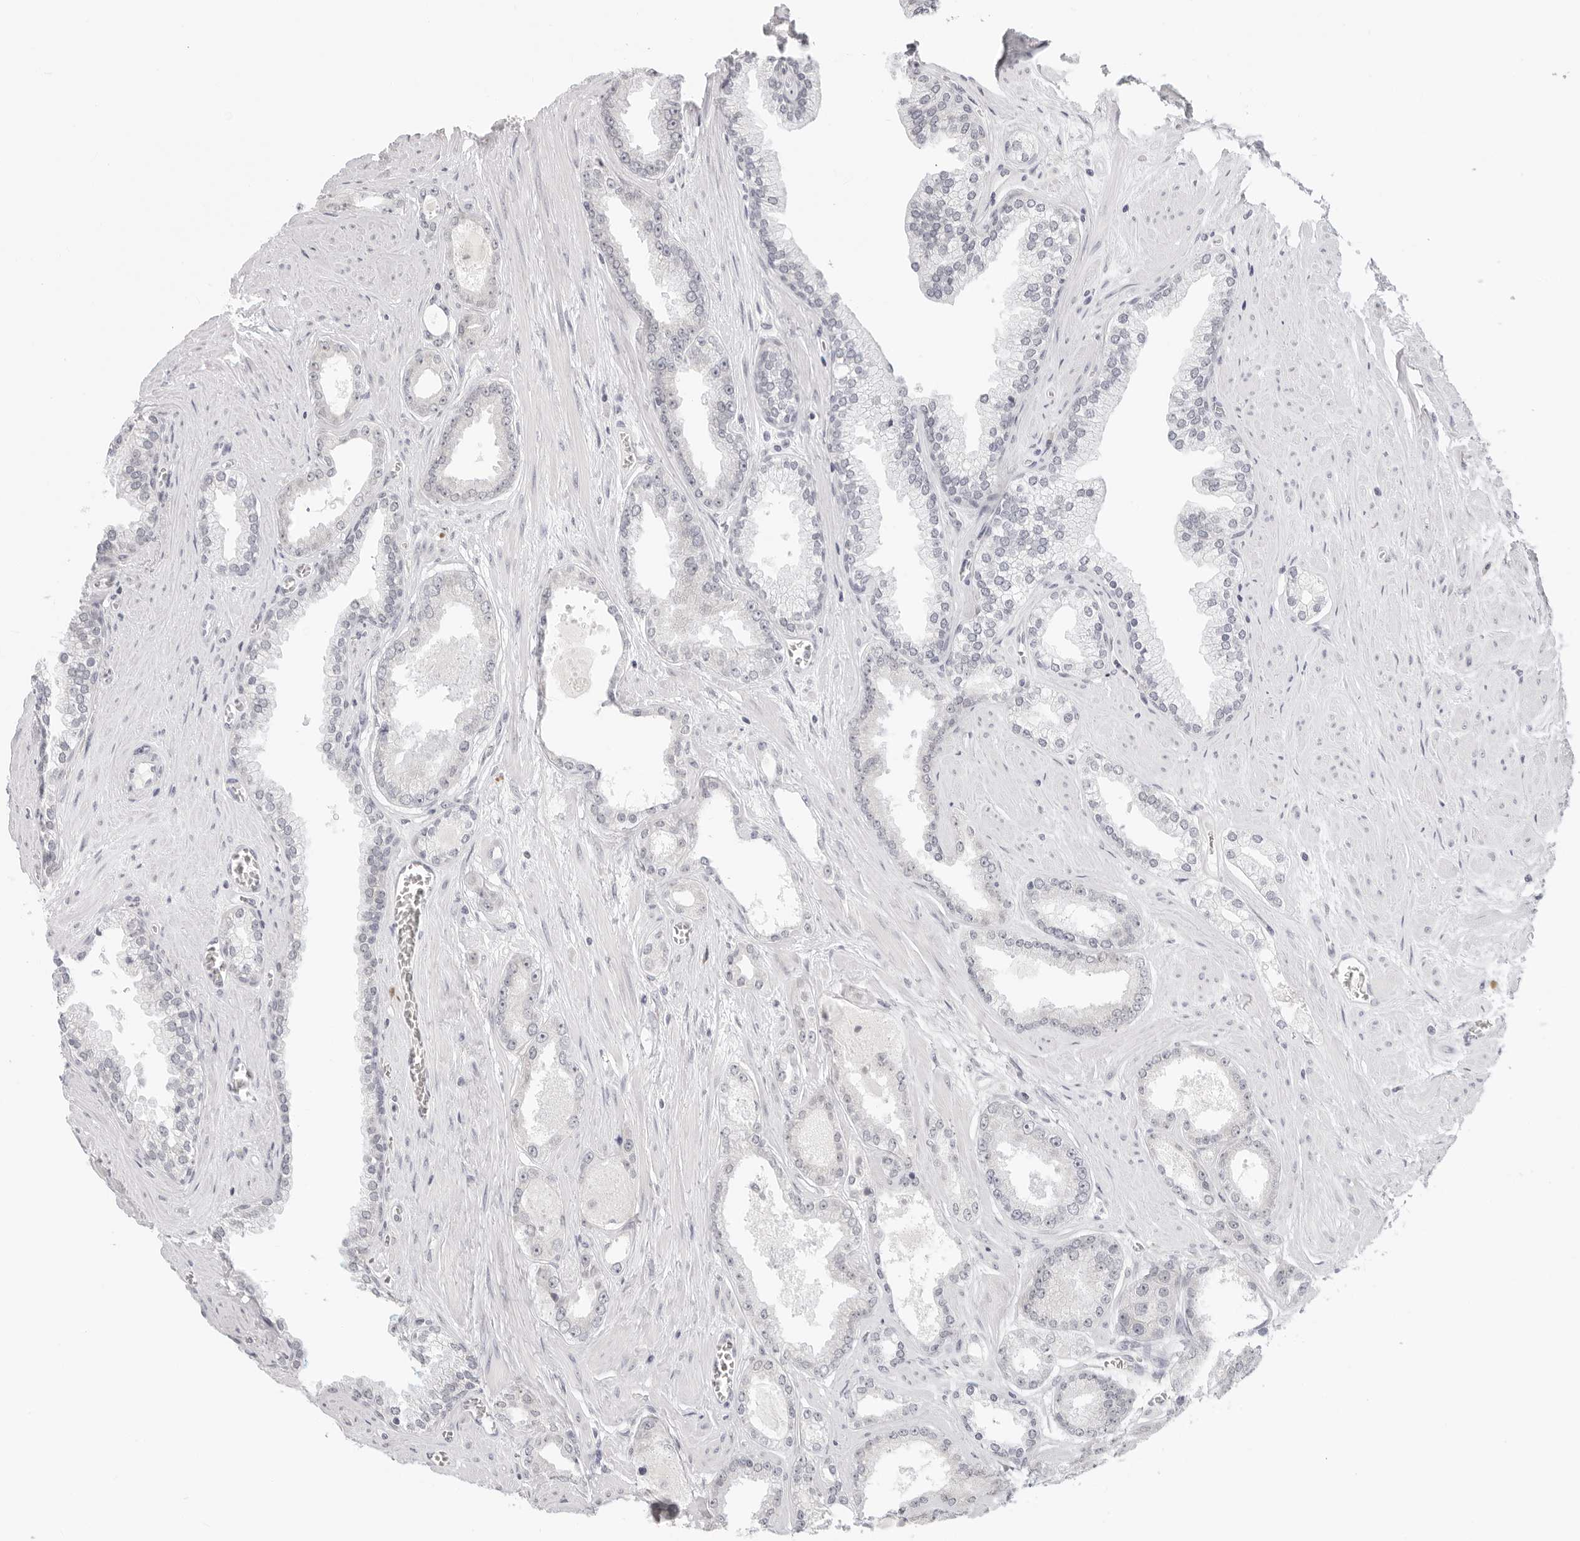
{"staining": {"intensity": "negative", "quantity": "none", "location": "none"}, "tissue": "prostate cancer", "cell_type": "Tumor cells", "image_type": "cancer", "snomed": [{"axis": "morphology", "description": "Adenocarcinoma, Low grade"}, {"axis": "topography", "description": "Prostate"}], "caption": "Protein analysis of prostate cancer (low-grade adenocarcinoma) demonstrates no significant positivity in tumor cells.", "gene": "EDN2", "patient": {"sex": "male", "age": 62}}